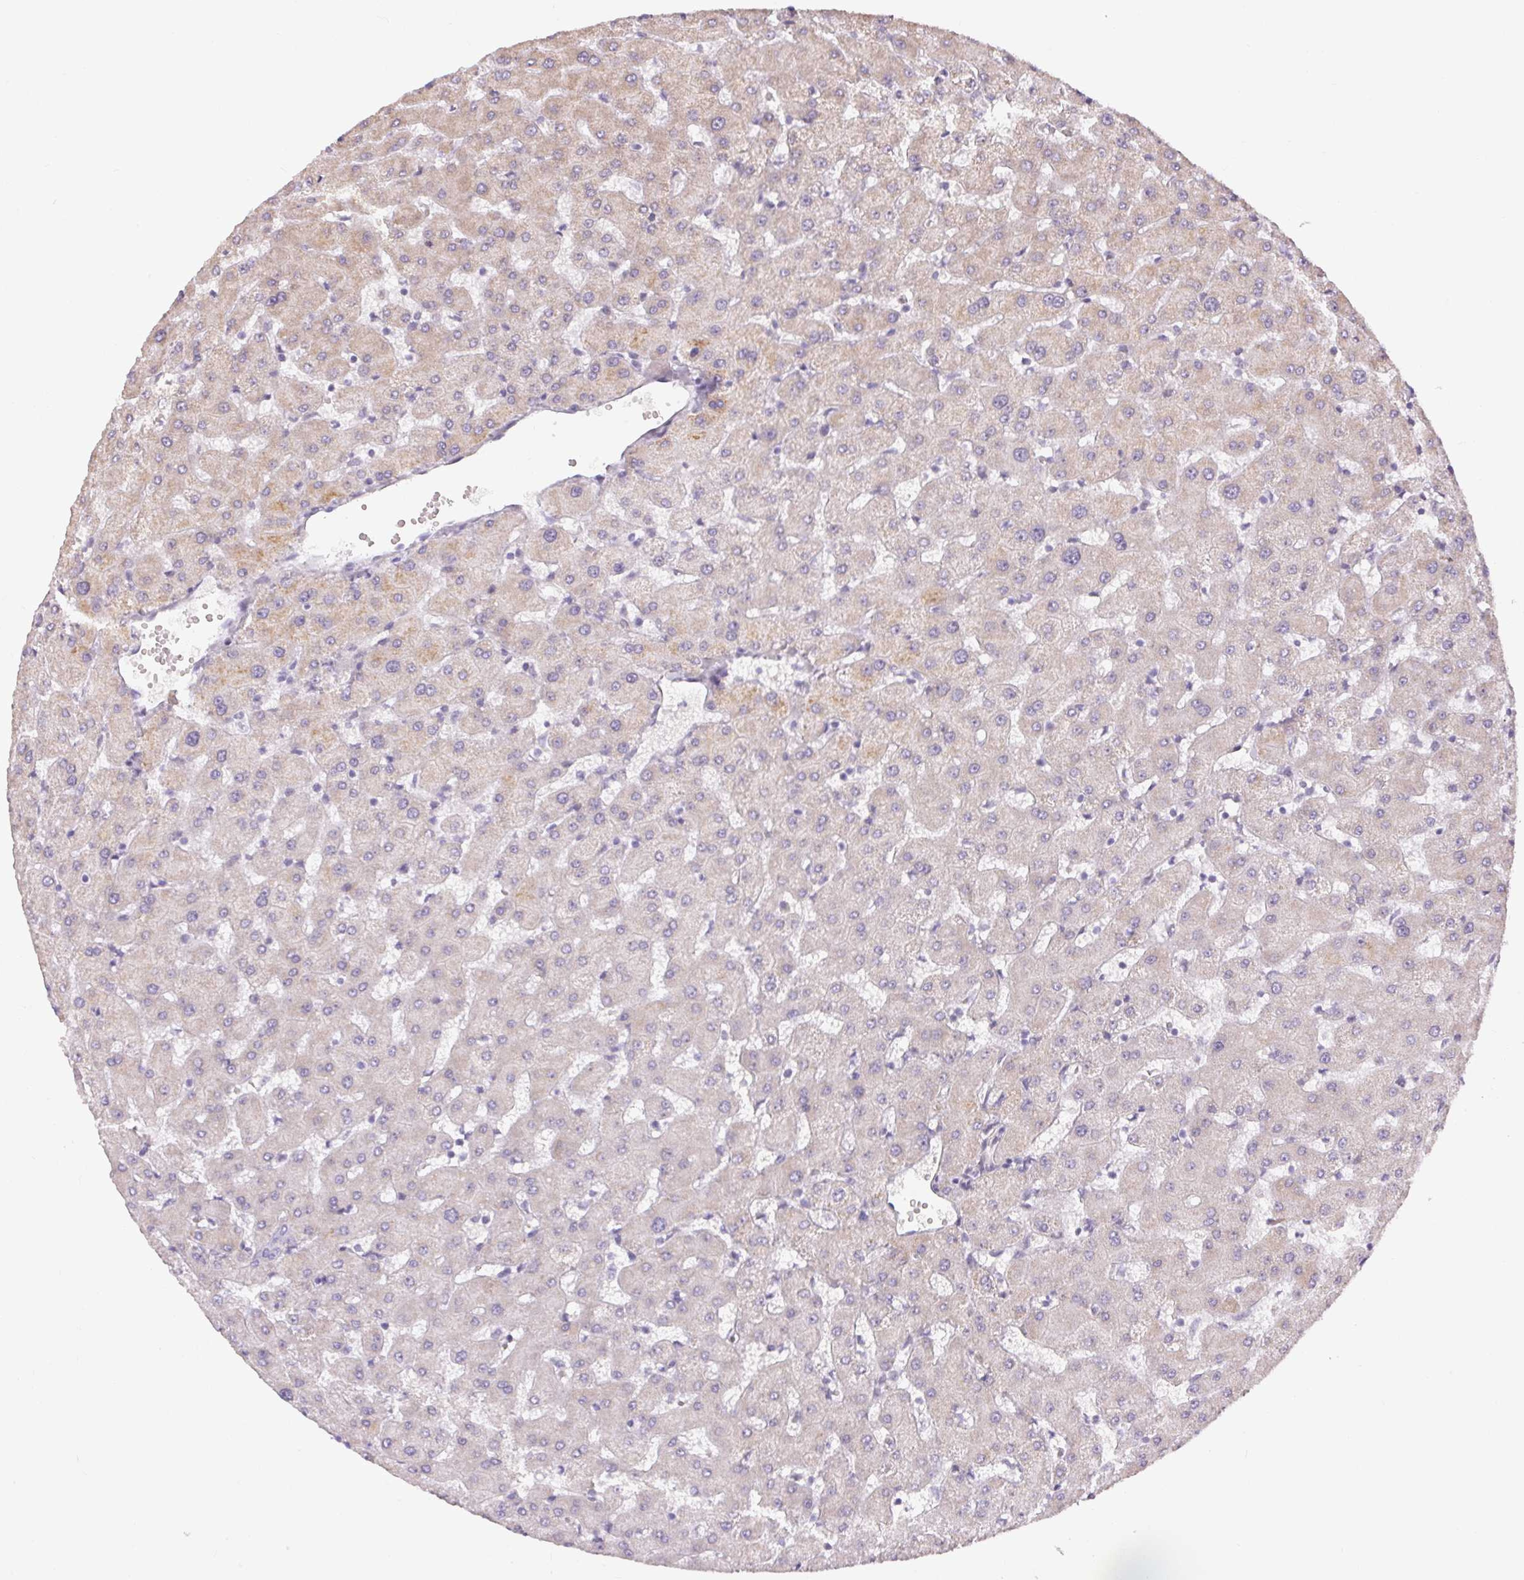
{"staining": {"intensity": "negative", "quantity": "none", "location": "none"}, "tissue": "liver", "cell_type": "Cholangiocytes", "image_type": "normal", "snomed": [{"axis": "morphology", "description": "Normal tissue, NOS"}, {"axis": "topography", "description": "Liver"}], "caption": "Immunohistochemistry (IHC) micrograph of normal liver: liver stained with DAB (3,3'-diaminobenzidine) demonstrates no significant protein staining in cholangiocytes.", "gene": "RPGRIP1", "patient": {"sex": "female", "age": 63}}